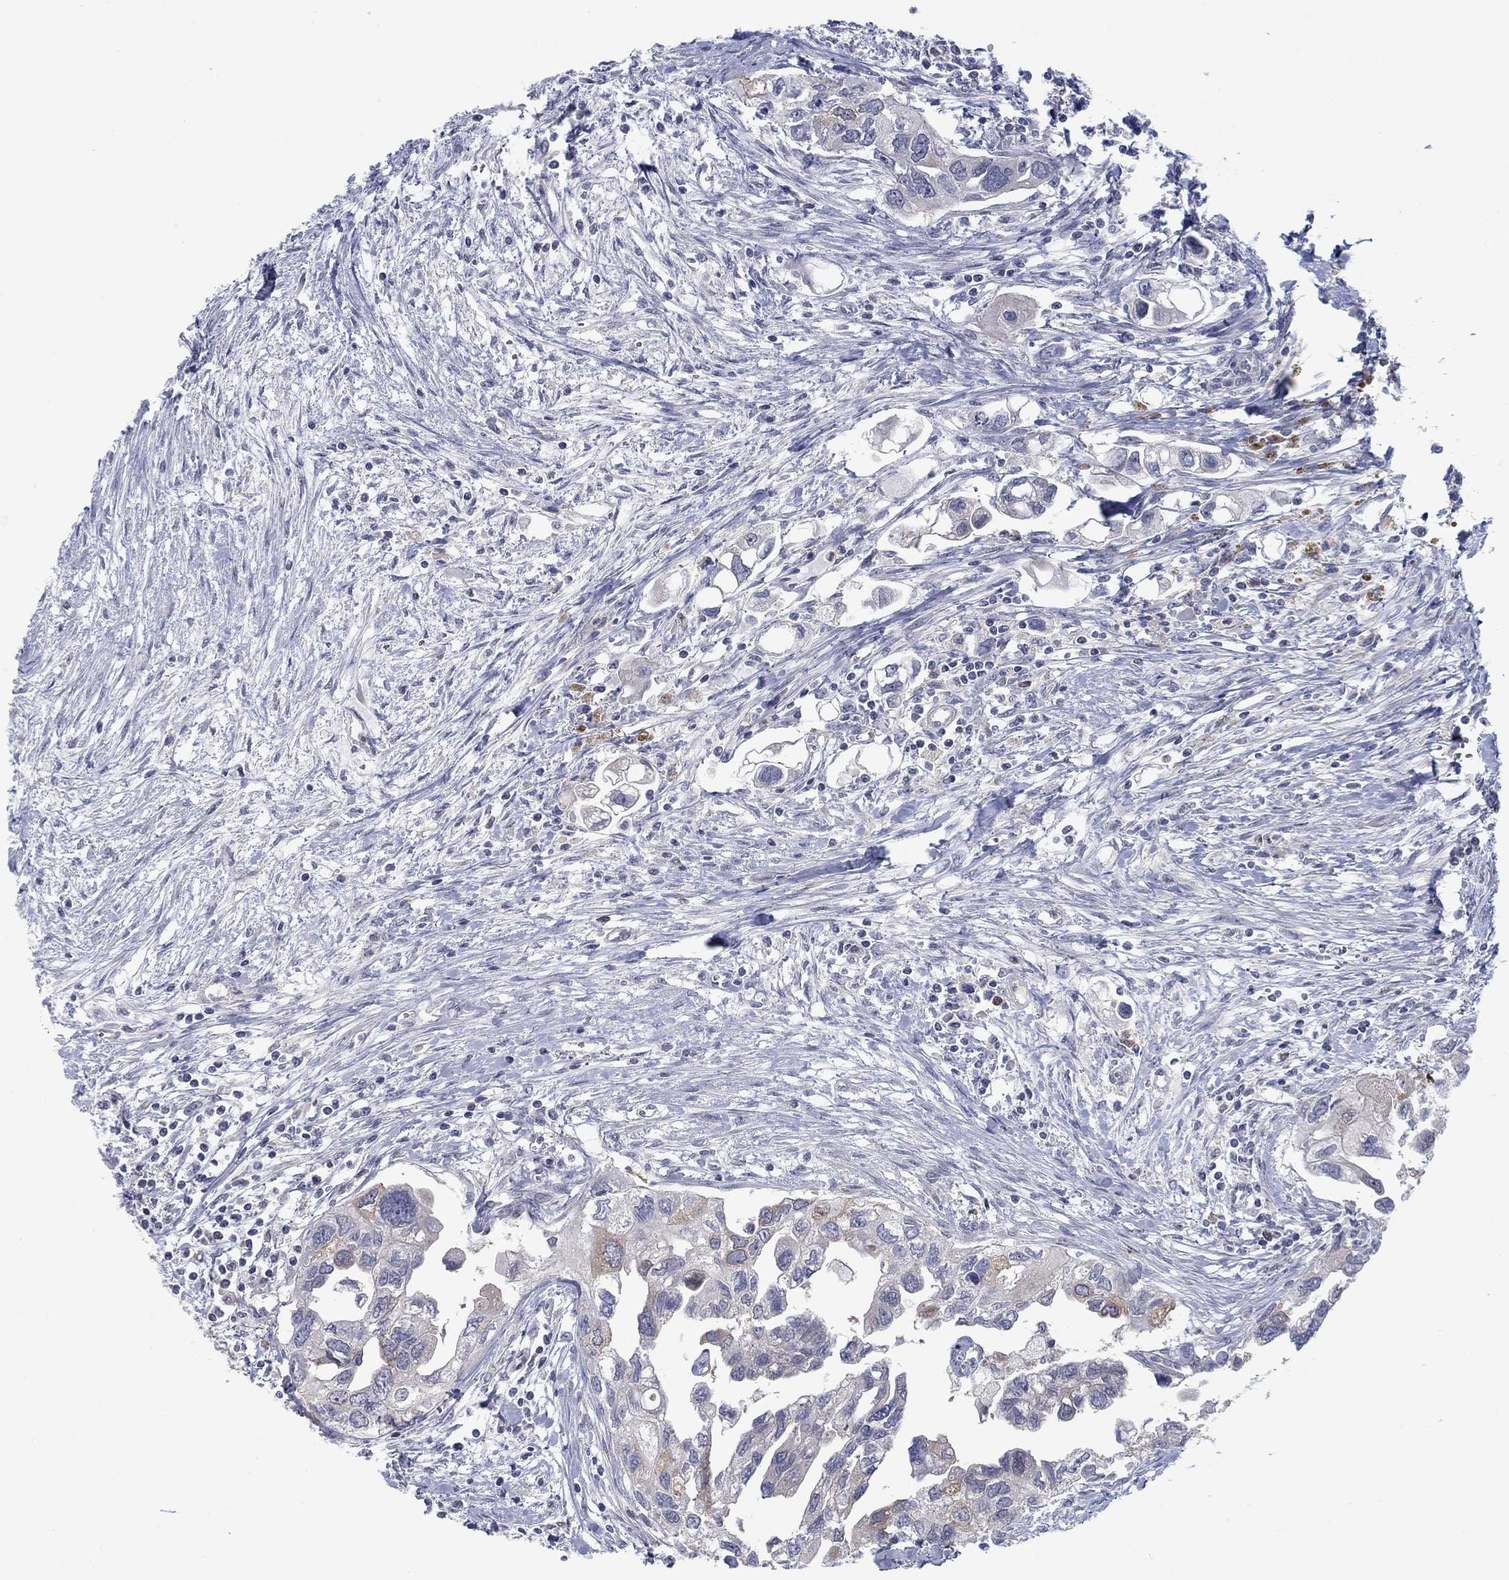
{"staining": {"intensity": "weak", "quantity": "<25%", "location": "cytoplasmic/membranous"}, "tissue": "urothelial cancer", "cell_type": "Tumor cells", "image_type": "cancer", "snomed": [{"axis": "morphology", "description": "Urothelial carcinoma, High grade"}, {"axis": "topography", "description": "Urinary bladder"}], "caption": "Photomicrograph shows no protein staining in tumor cells of urothelial cancer tissue.", "gene": "KIF15", "patient": {"sex": "male", "age": 59}}